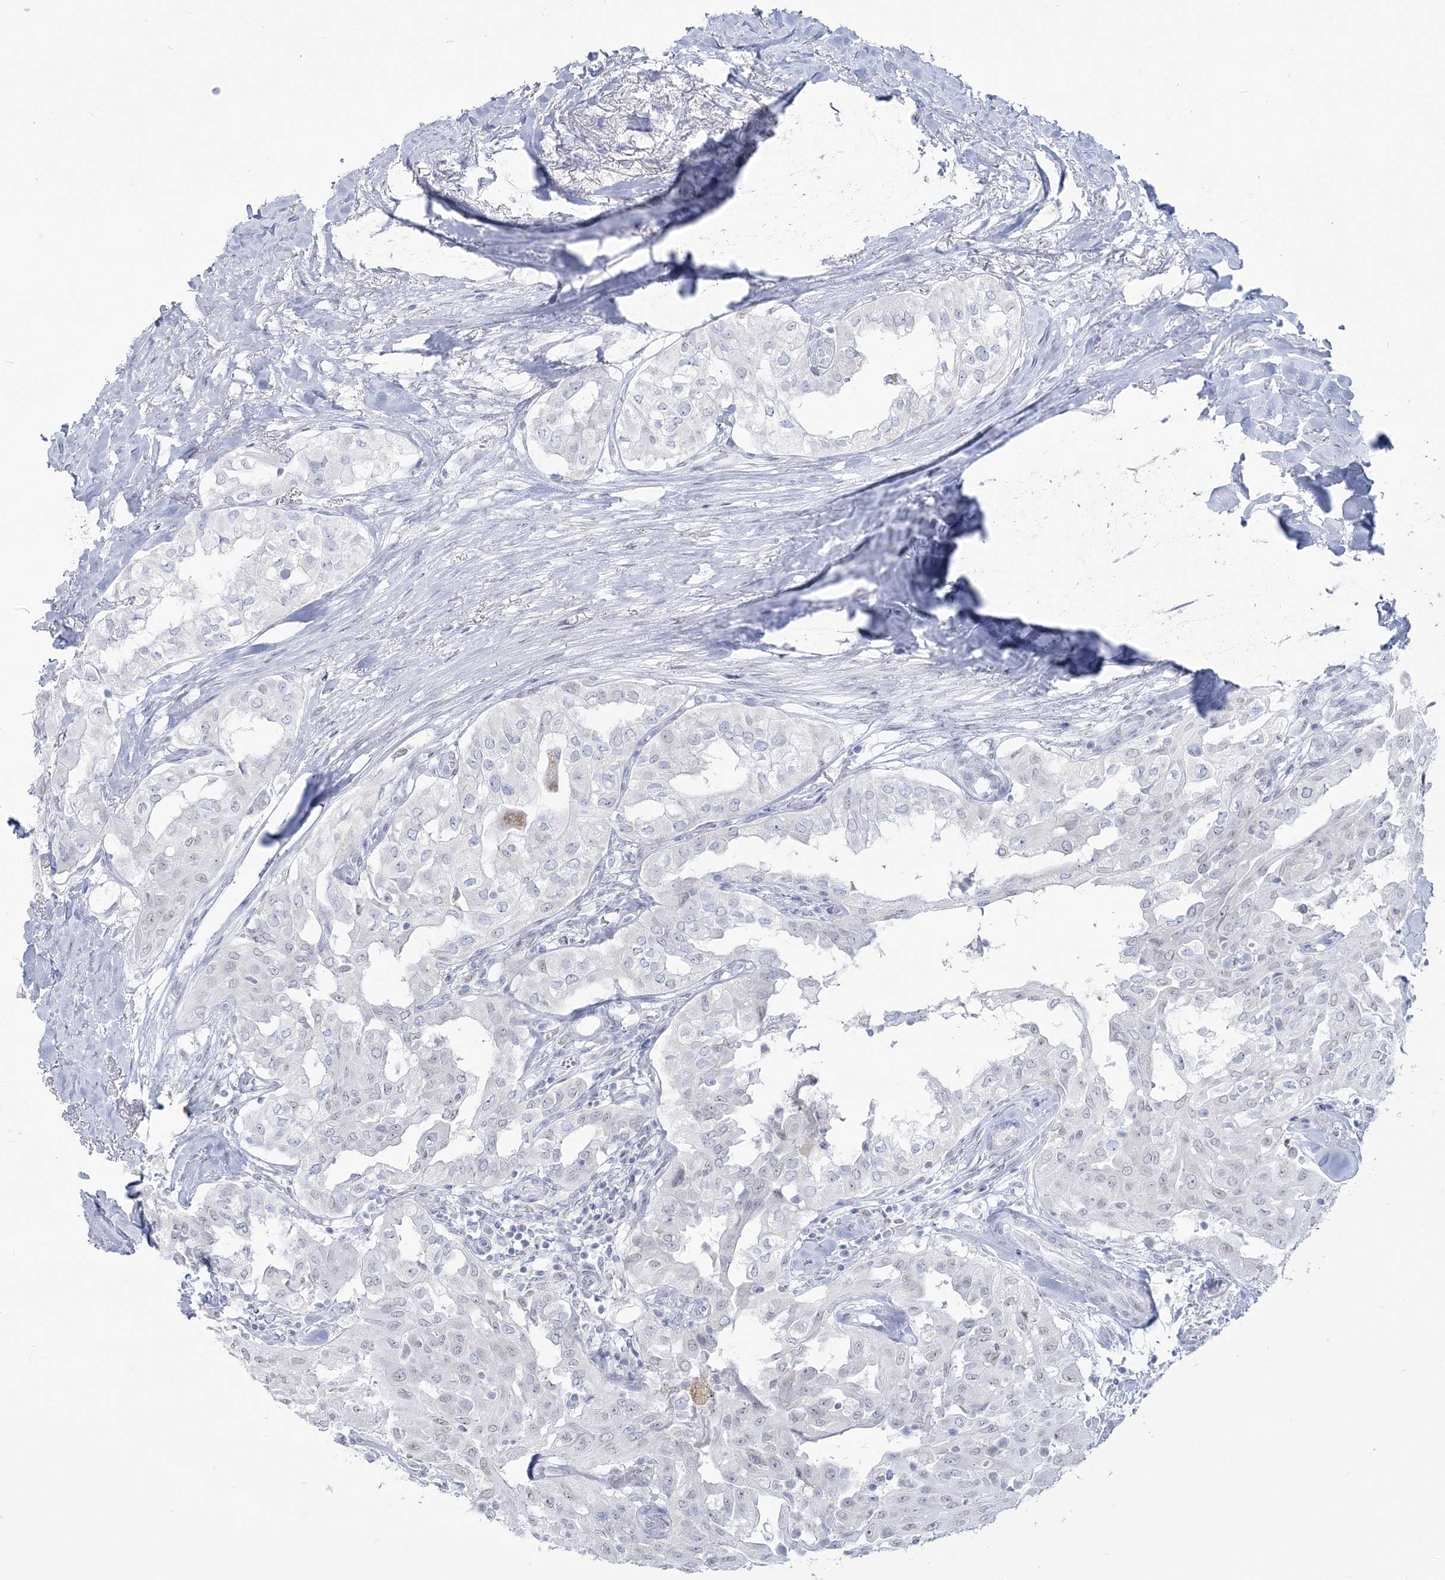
{"staining": {"intensity": "negative", "quantity": "none", "location": "none"}, "tissue": "thyroid cancer", "cell_type": "Tumor cells", "image_type": "cancer", "snomed": [{"axis": "morphology", "description": "Papillary adenocarcinoma, NOS"}, {"axis": "topography", "description": "Thyroid gland"}], "caption": "Tumor cells show no significant staining in papillary adenocarcinoma (thyroid). (DAB immunohistochemistry, high magnification).", "gene": "ZNF843", "patient": {"sex": "female", "age": 59}}